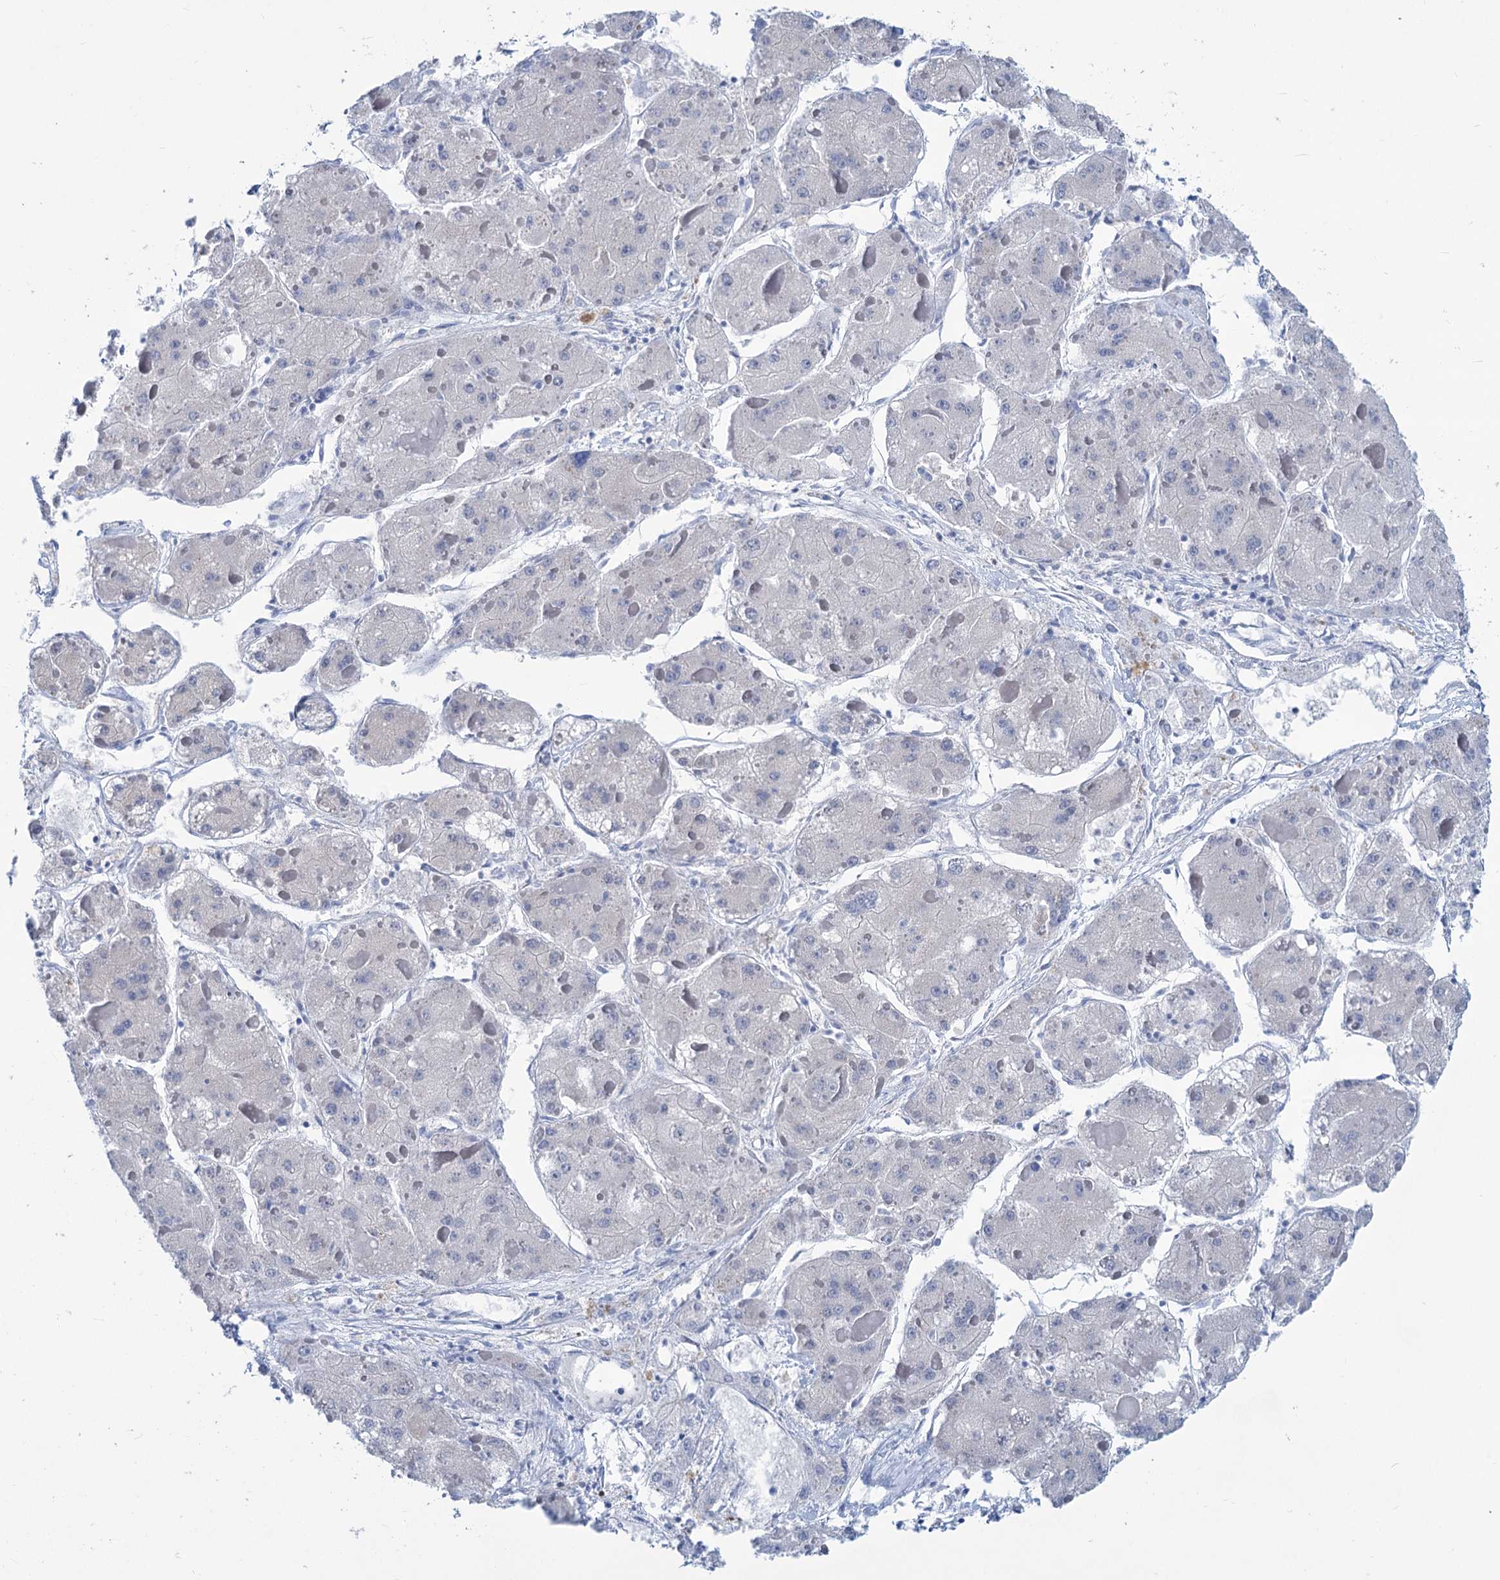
{"staining": {"intensity": "negative", "quantity": "none", "location": "none"}, "tissue": "liver cancer", "cell_type": "Tumor cells", "image_type": "cancer", "snomed": [{"axis": "morphology", "description": "Carcinoma, Hepatocellular, NOS"}, {"axis": "topography", "description": "Liver"}], "caption": "This is an immunohistochemistry (IHC) photomicrograph of liver cancer (hepatocellular carcinoma). There is no positivity in tumor cells.", "gene": "NEU3", "patient": {"sex": "female", "age": 73}}